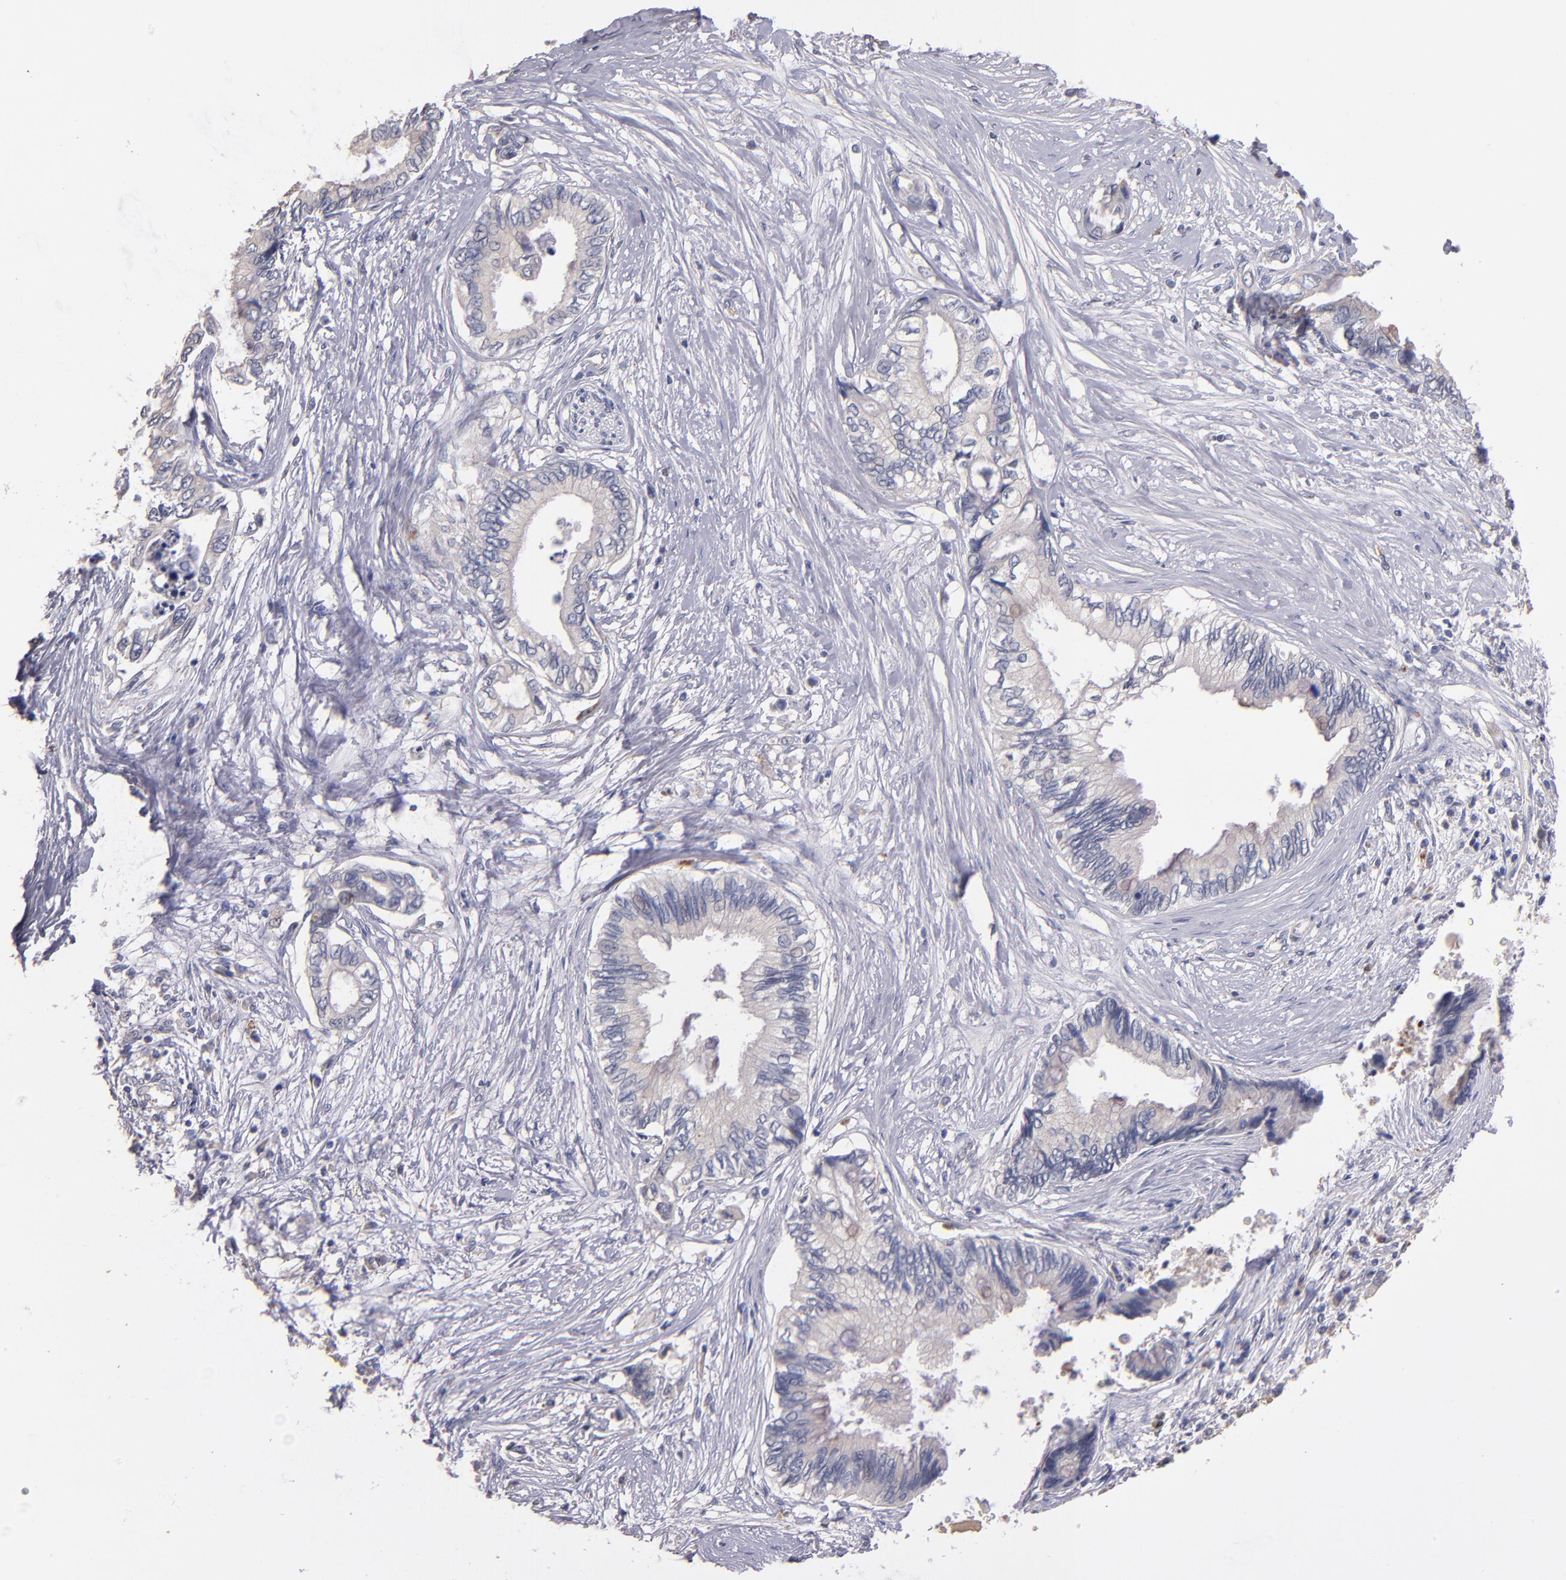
{"staining": {"intensity": "negative", "quantity": "none", "location": "none"}, "tissue": "pancreatic cancer", "cell_type": "Tumor cells", "image_type": "cancer", "snomed": [{"axis": "morphology", "description": "Adenocarcinoma, NOS"}, {"axis": "topography", "description": "Pancreas"}], "caption": "Human pancreatic adenocarcinoma stained for a protein using immunohistochemistry displays no positivity in tumor cells.", "gene": "MAGEE1", "patient": {"sex": "female", "age": 66}}